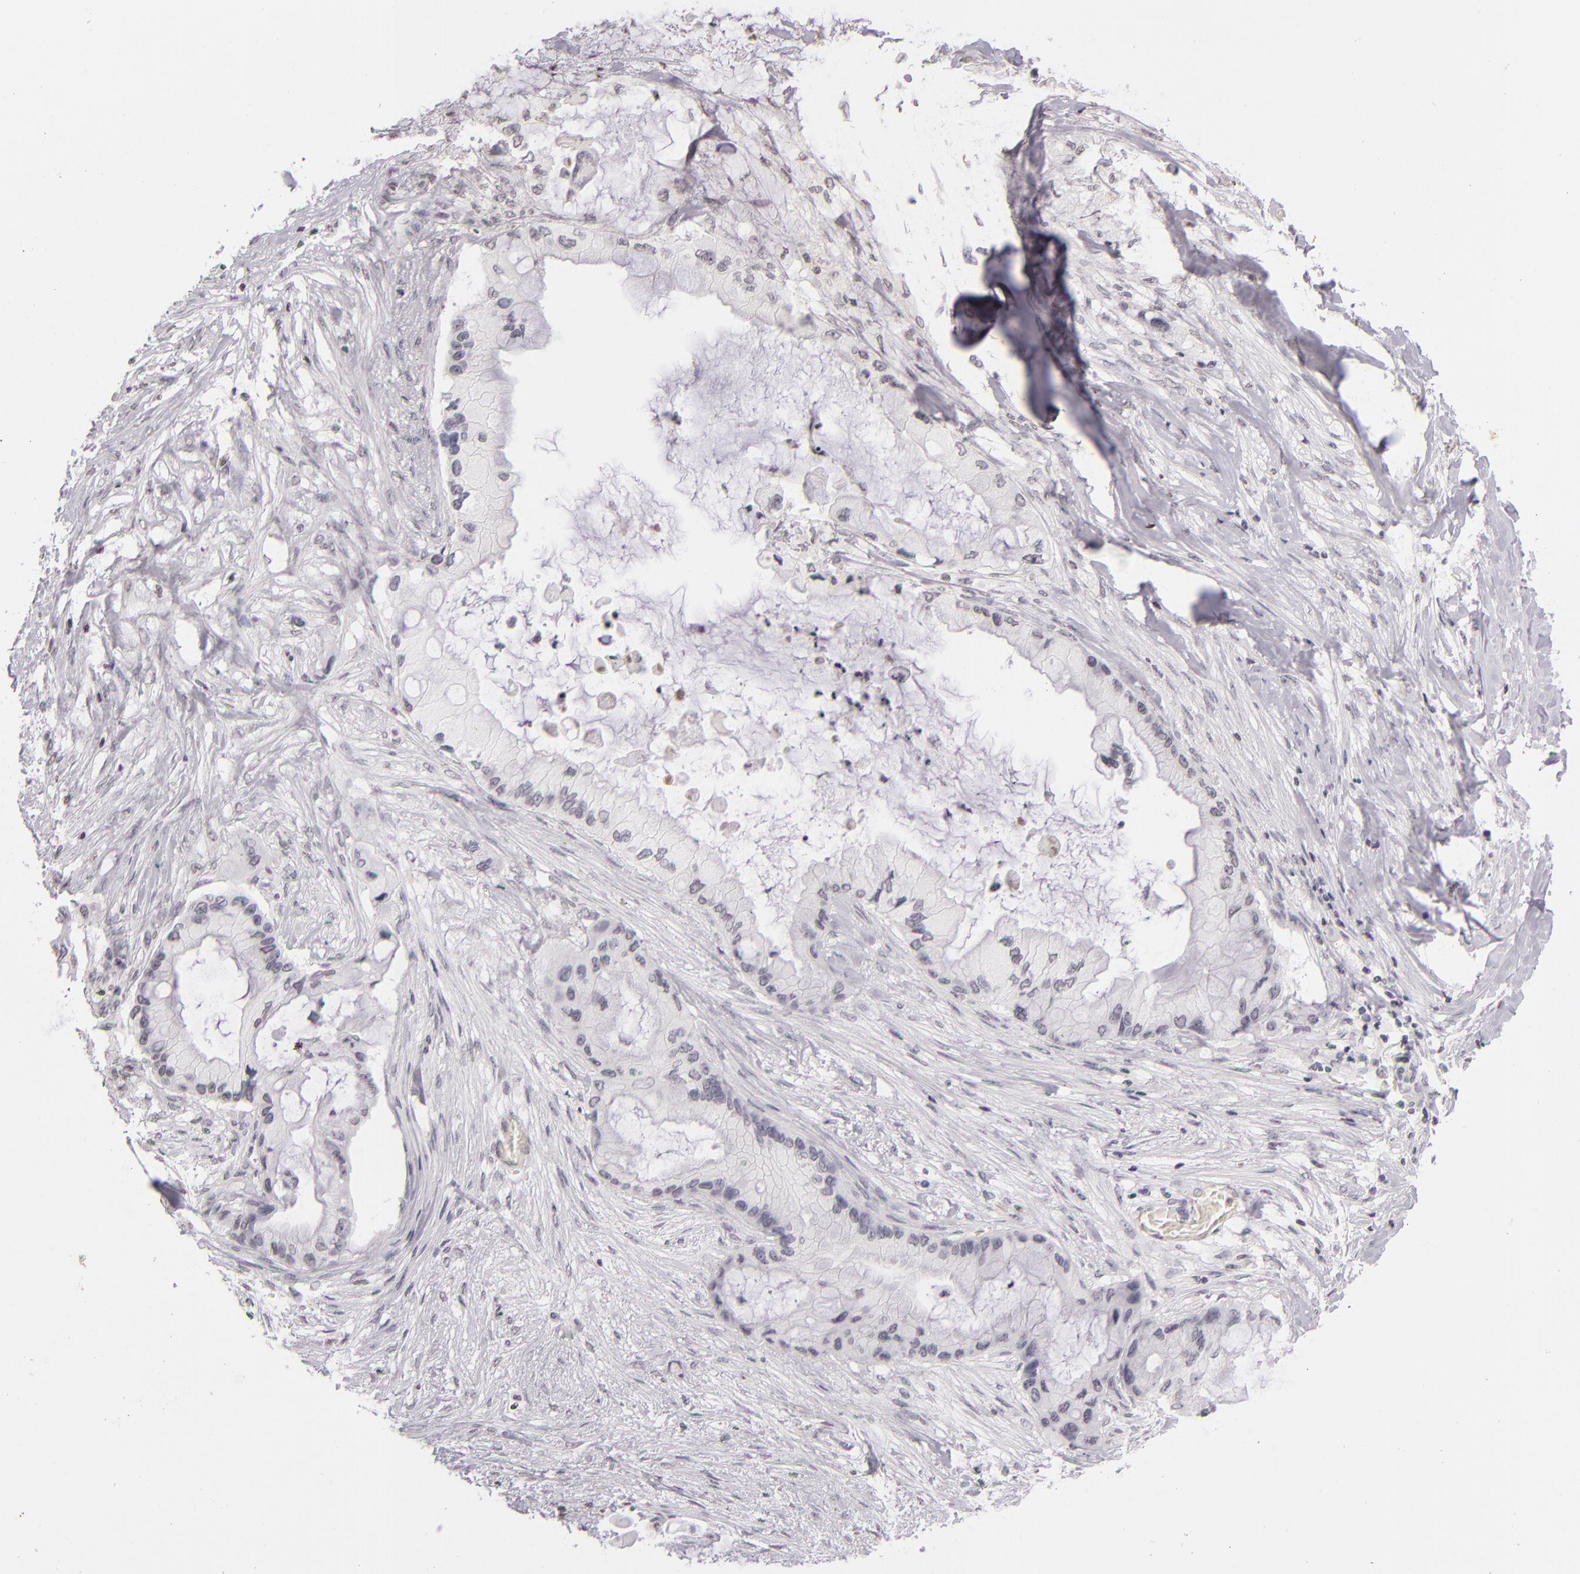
{"staining": {"intensity": "negative", "quantity": "none", "location": "none"}, "tissue": "pancreatic cancer", "cell_type": "Tumor cells", "image_type": "cancer", "snomed": [{"axis": "morphology", "description": "Adenocarcinoma, NOS"}, {"axis": "topography", "description": "Pancreas"}], "caption": "Photomicrograph shows no significant protein expression in tumor cells of pancreatic cancer (adenocarcinoma).", "gene": "CD40", "patient": {"sex": "female", "age": 59}}